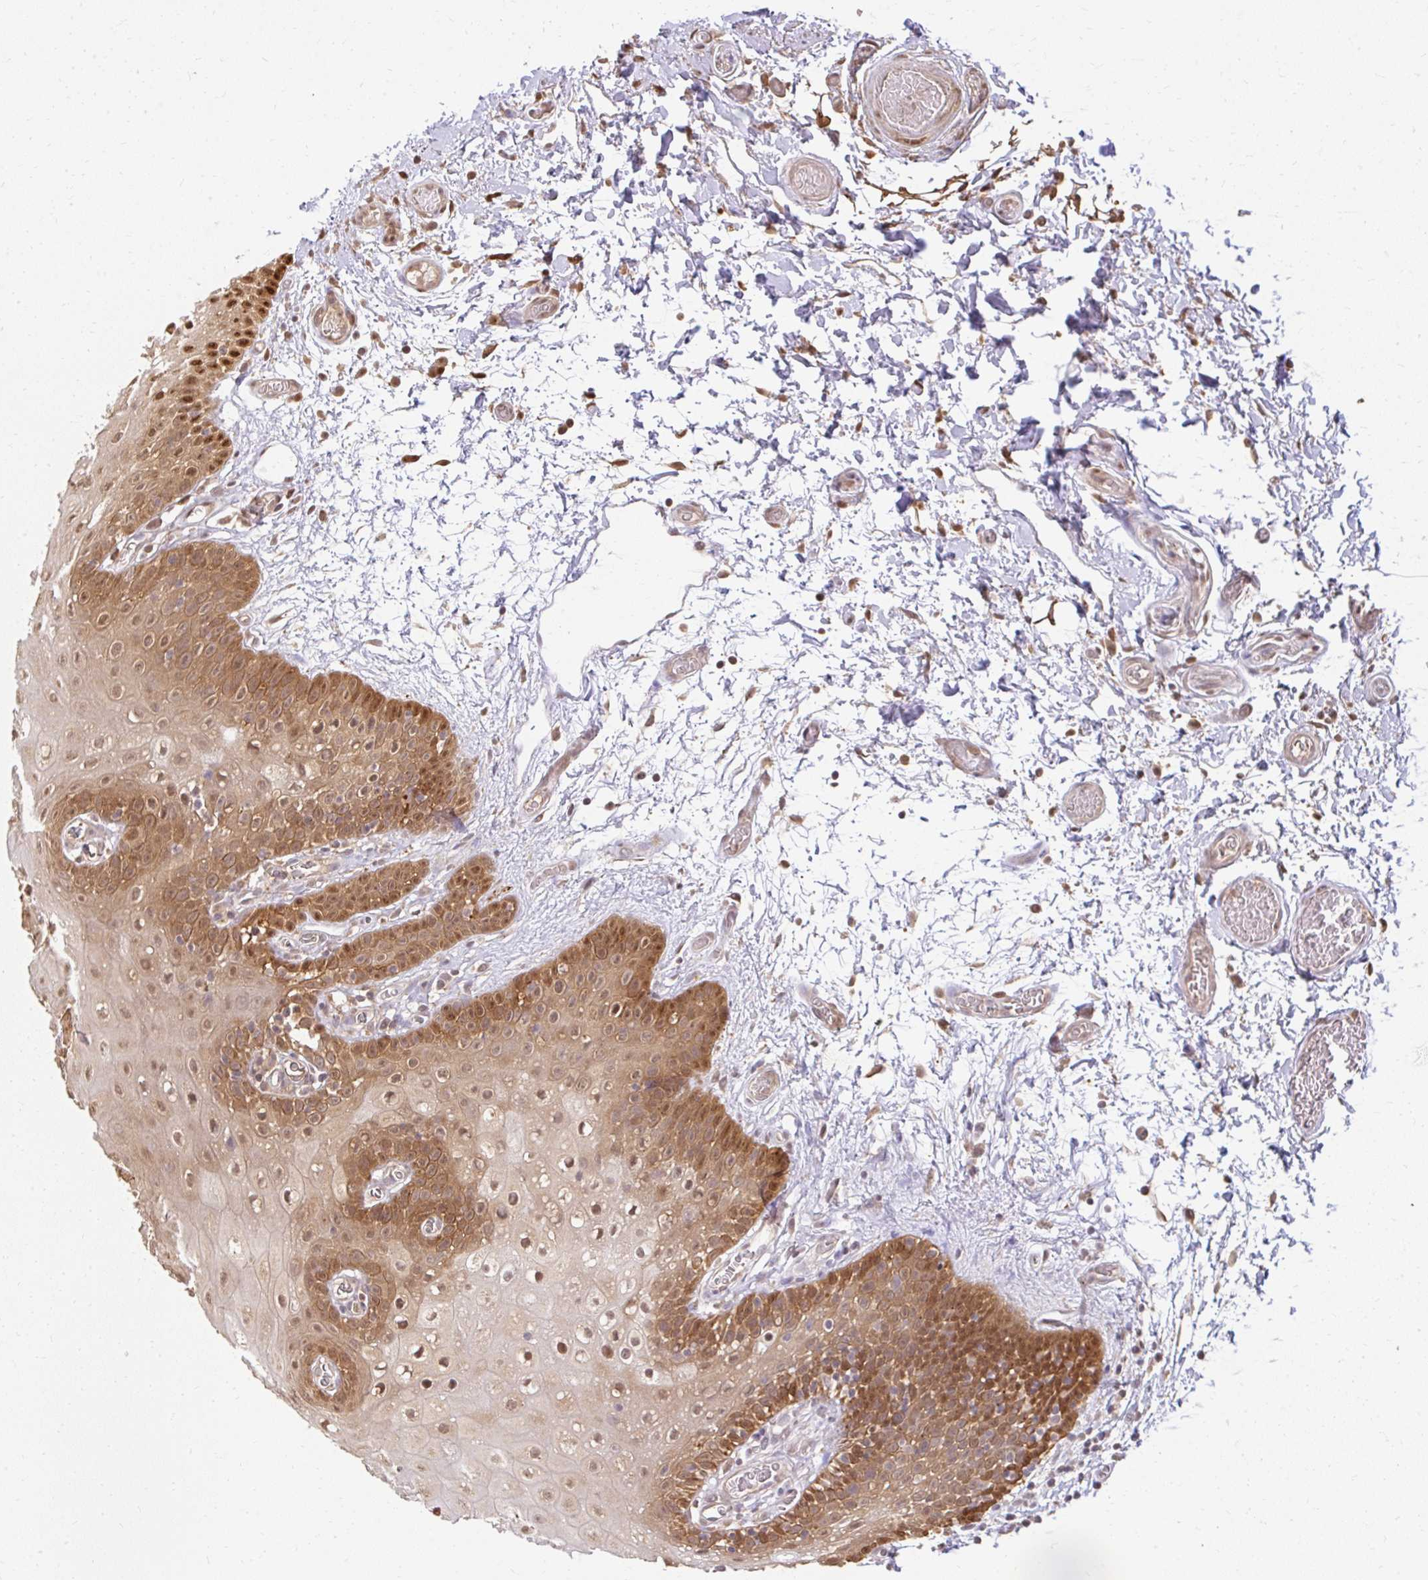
{"staining": {"intensity": "strong", "quantity": "25%-75%", "location": "cytoplasmic/membranous,nuclear"}, "tissue": "oral mucosa", "cell_type": "Squamous epithelial cells", "image_type": "normal", "snomed": [{"axis": "morphology", "description": "Normal tissue, NOS"}, {"axis": "morphology", "description": "Squamous cell carcinoma, NOS"}, {"axis": "topography", "description": "Oral tissue"}, {"axis": "topography", "description": "Tounge, NOS"}, {"axis": "topography", "description": "Head-Neck"}], "caption": "Oral mucosa stained for a protein (brown) reveals strong cytoplasmic/membranous,nuclear positive staining in about 25%-75% of squamous epithelial cells.", "gene": "LARS2", "patient": {"sex": "male", "age": 76}}